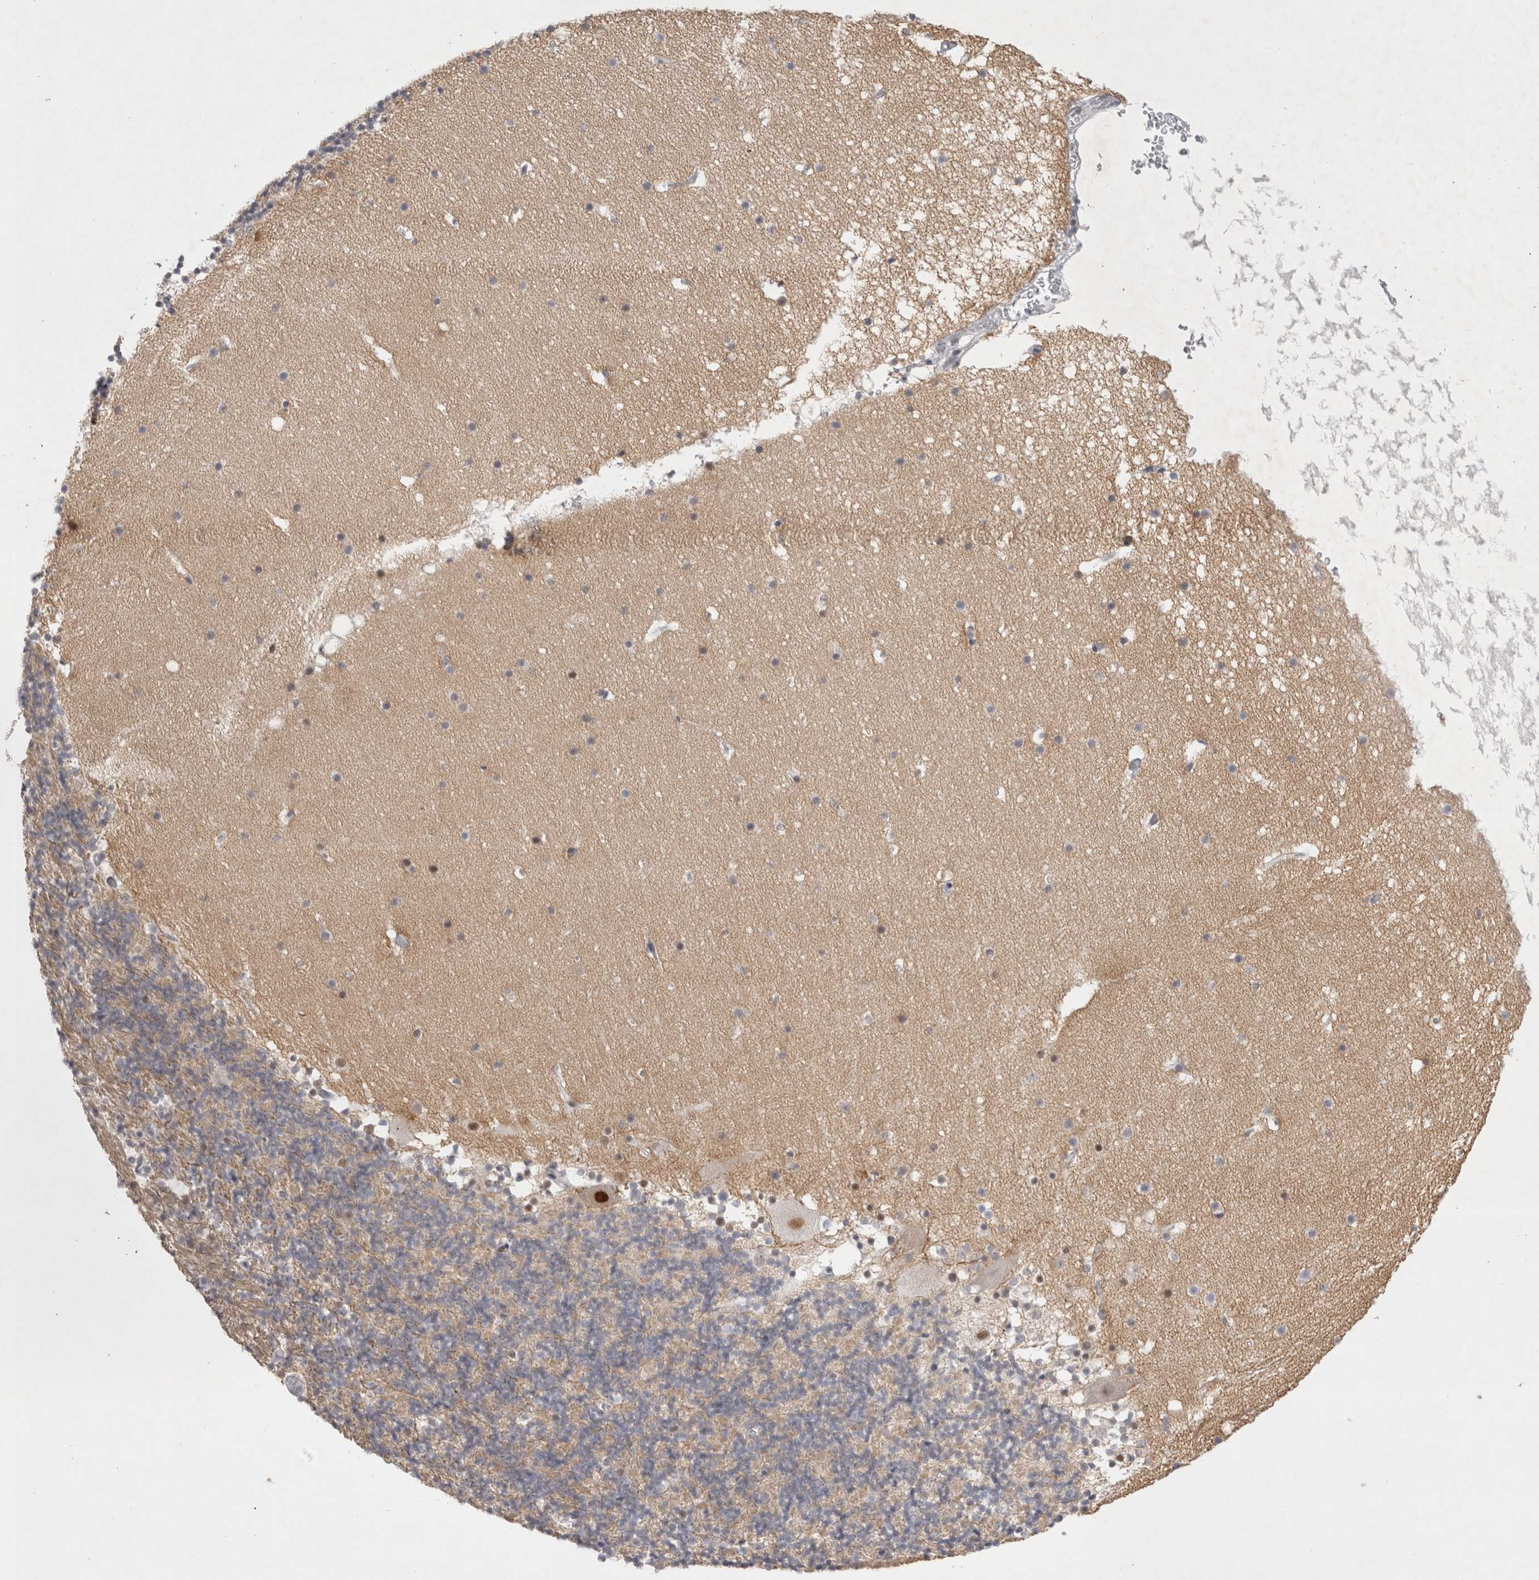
{"staining": {"intensity": "weak", "quantity": "25%-75%", "location": "cytoplasmic/membranous,nuclear"}, "tissue": "cerebellum", "cell_type": "Cells in granular layer", "image_type": "normal", "snomed": [{"axis": "morphology", "description": "Normal tissue, NOS"}, {"axis": "topography", "description": "Cerebellum"}], "caption": "Immunohistochemistry of unremarkable human cerebellum exhibits low levels of weak cytoplasmic/membranous,nuclear positivity in about 25%-75% of cells in granular layer.", "gene": "RECQL4", "patient": {"sex": "male", "age": 57}}